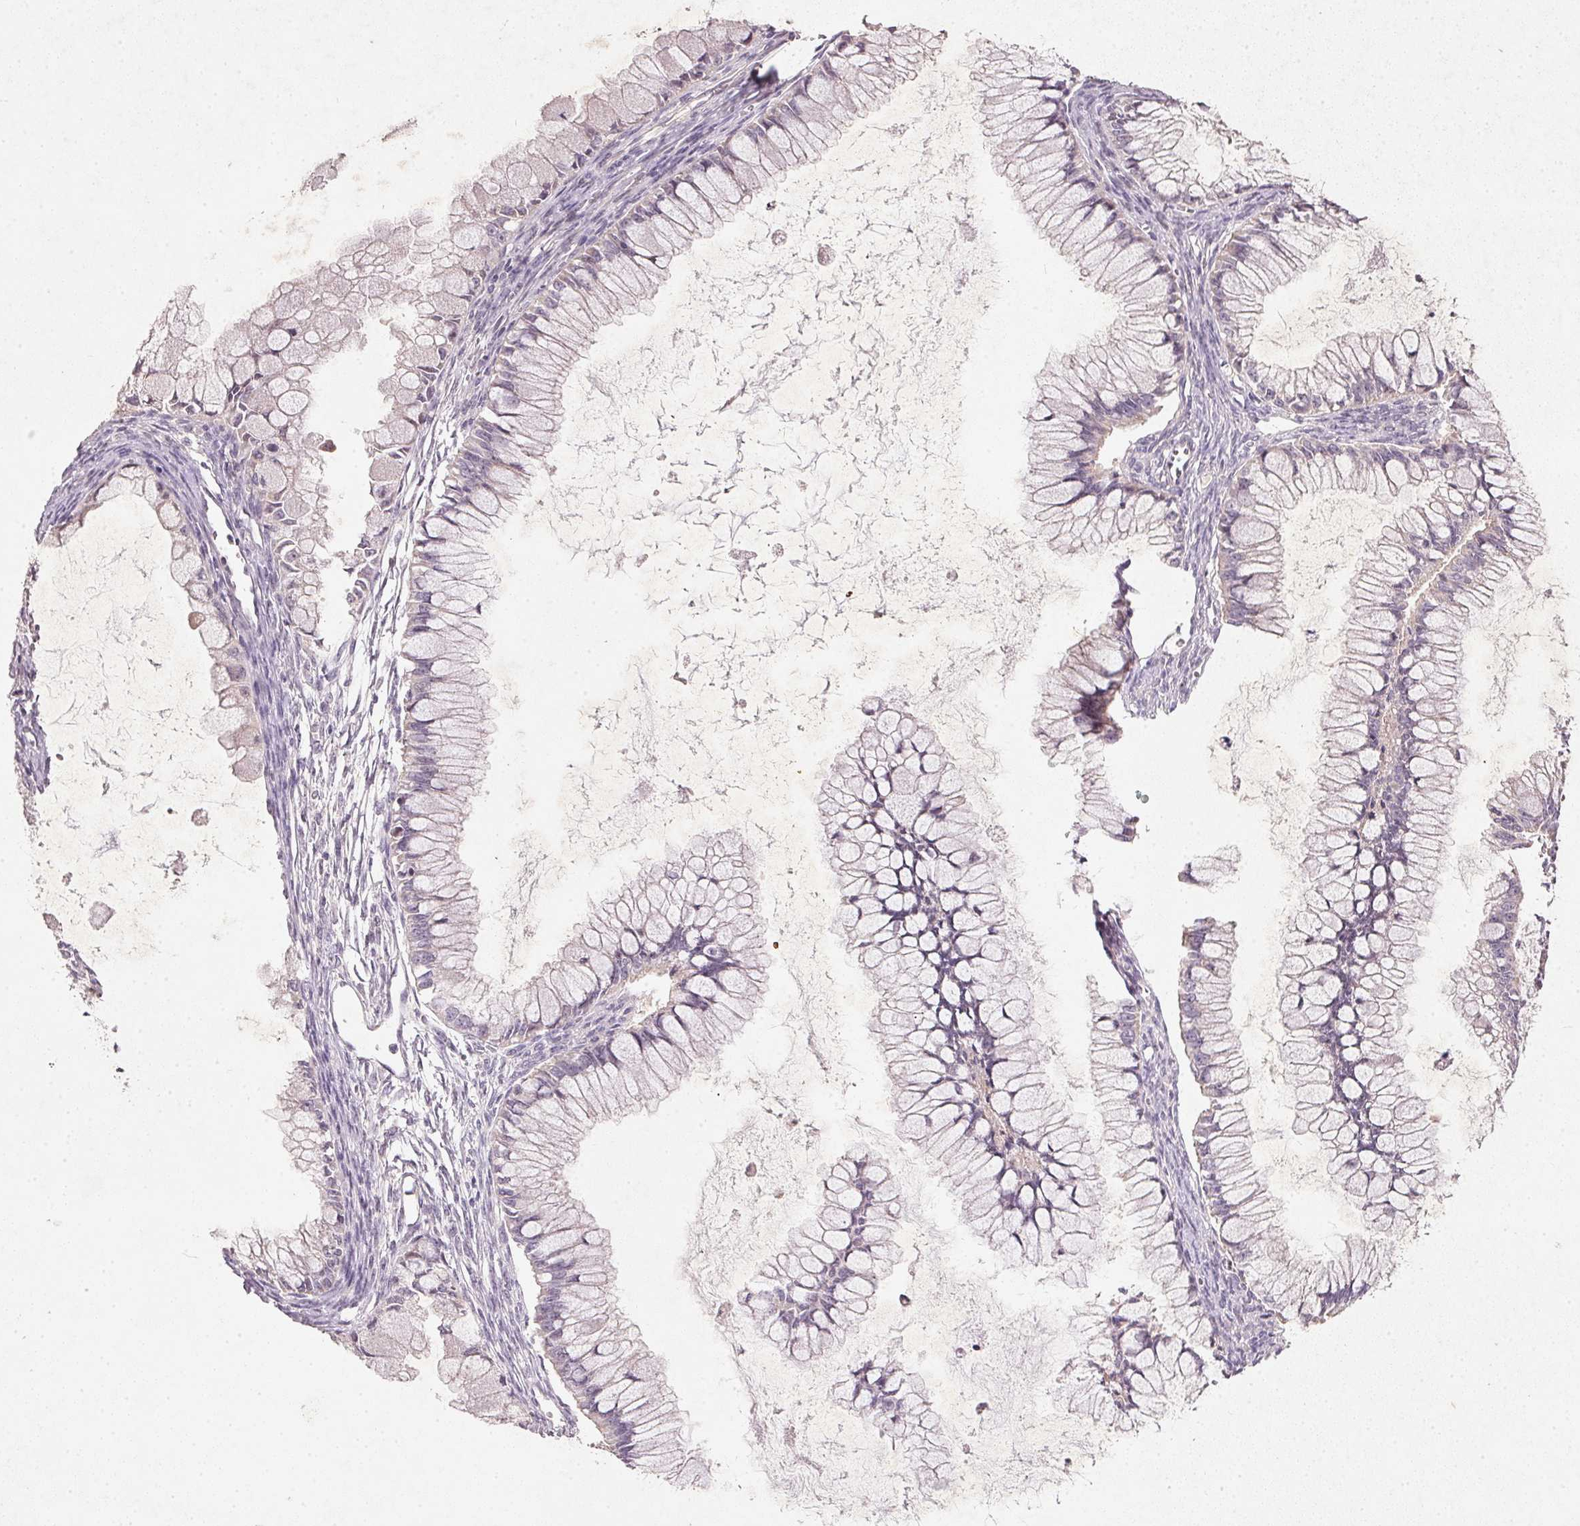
{"staining": {"intensity": "negative", "quantity": "none", "location": "none"}, "tissue": "ovarian cancer", "cell_type": "Tumor cells", "image_type": "cancer", "snomed": [{"axis": "morphology", "description": "Cystadenocarcinoma, mucinous, NOS"}, {"axis": "topography", "description": "Ovary"}], "caption": "DAB (3,3'-diaminobenzidine) immunohistochemical staining of mucinous cystadenocarcinoma (ovarian) reveals no significant positivity in tumor cells.", "gene": "KCNK15", "patient": {"sex": "female", "age": 34}}